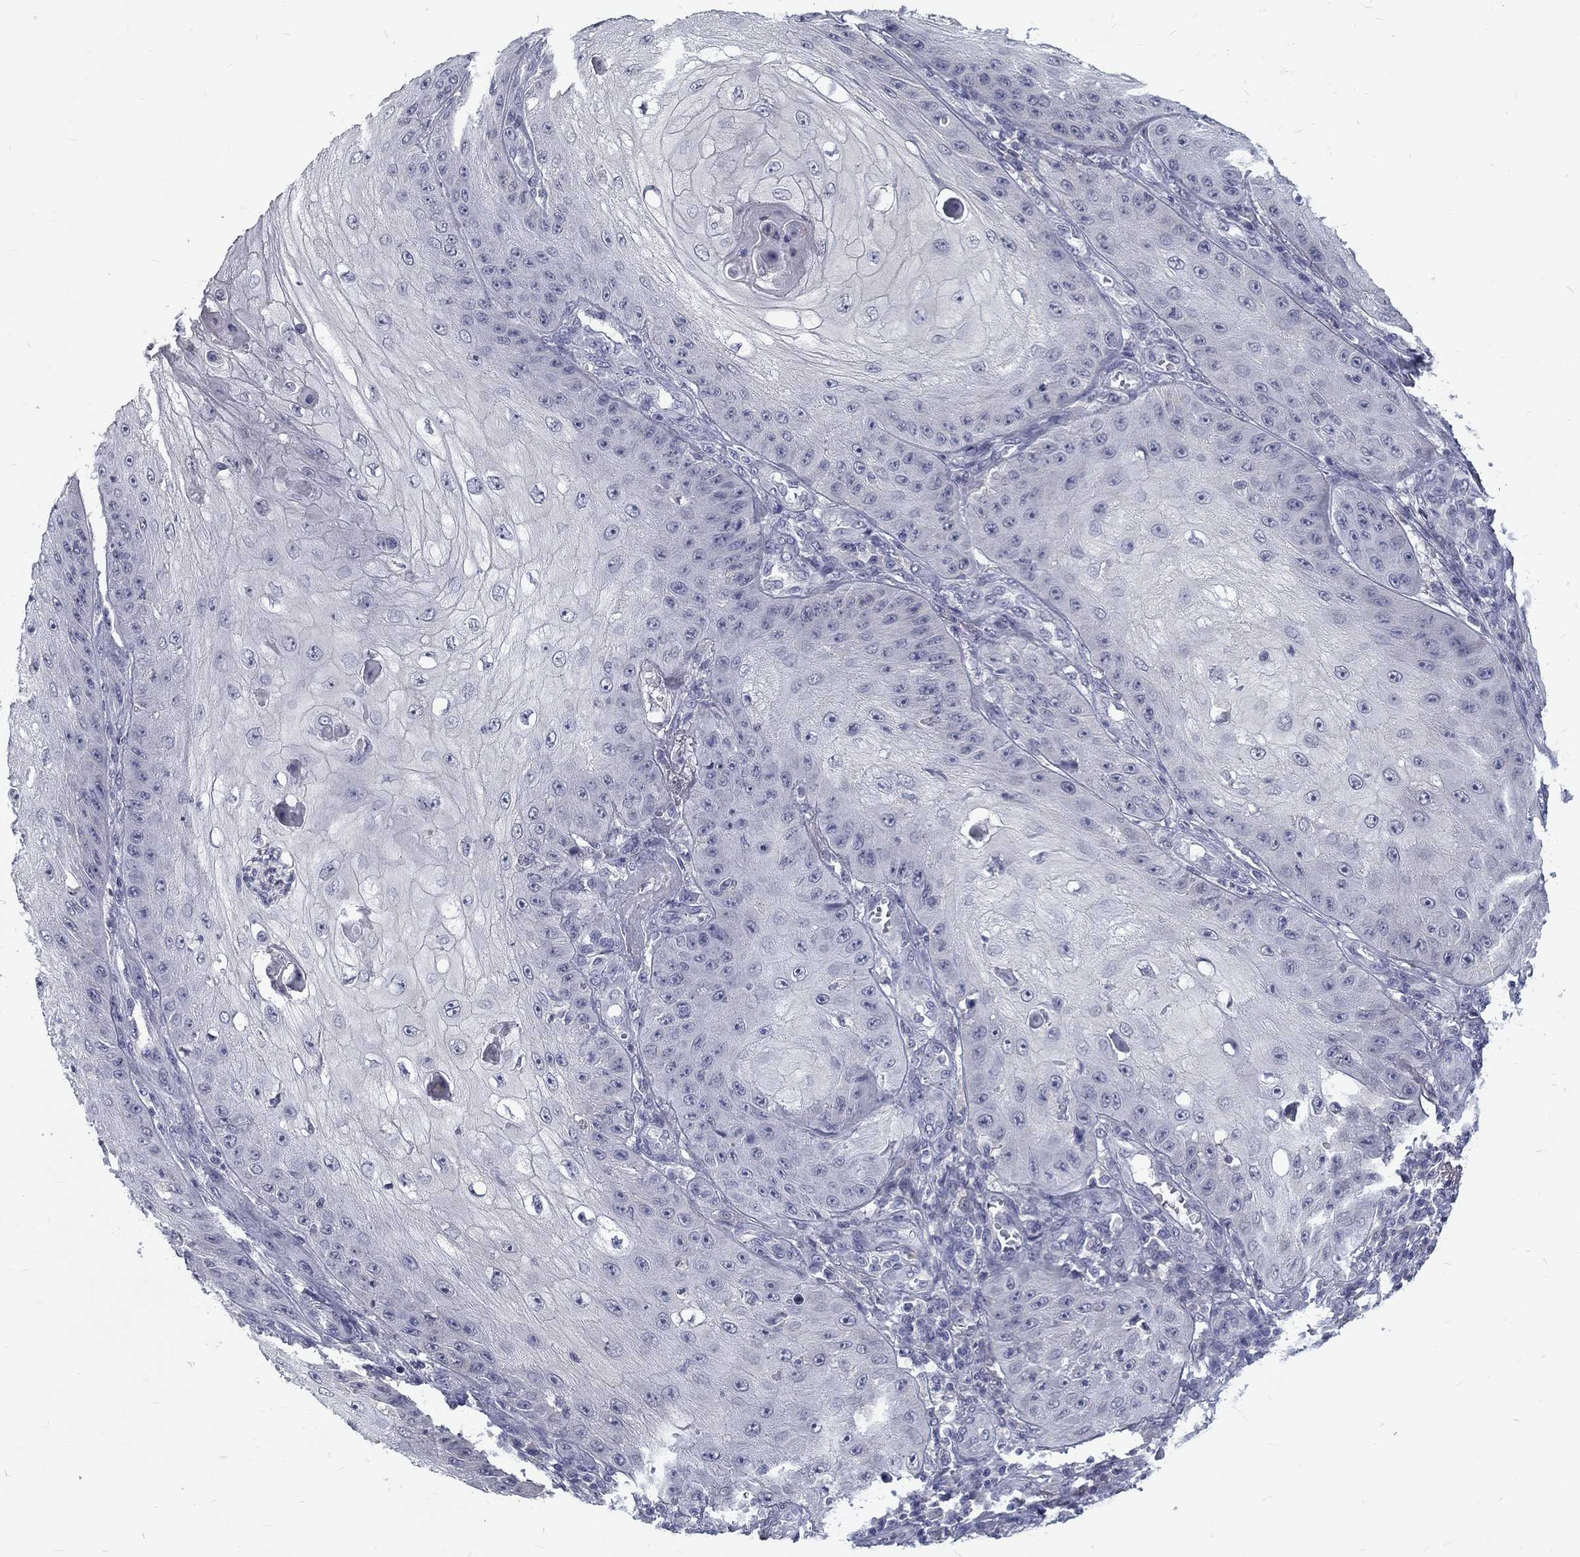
{"staining": {"intensity": "negative", "quantity": "none", "location": "none"}, "tissue": "skin cancer", "cell_type": "Tumor cells", "image_type": "cancer", "snomed": [{"axis": "morphology", "description": "Squamous cell carcinoma, NOS"}, {"axis": "topography", "description": "Skin"}], "caption": "The photomicrograph shows no staining of tumor cells in skin squamous cell carcinoma.", "gene": "NOS1", "patient": {"sex": "male", "age": 70}}